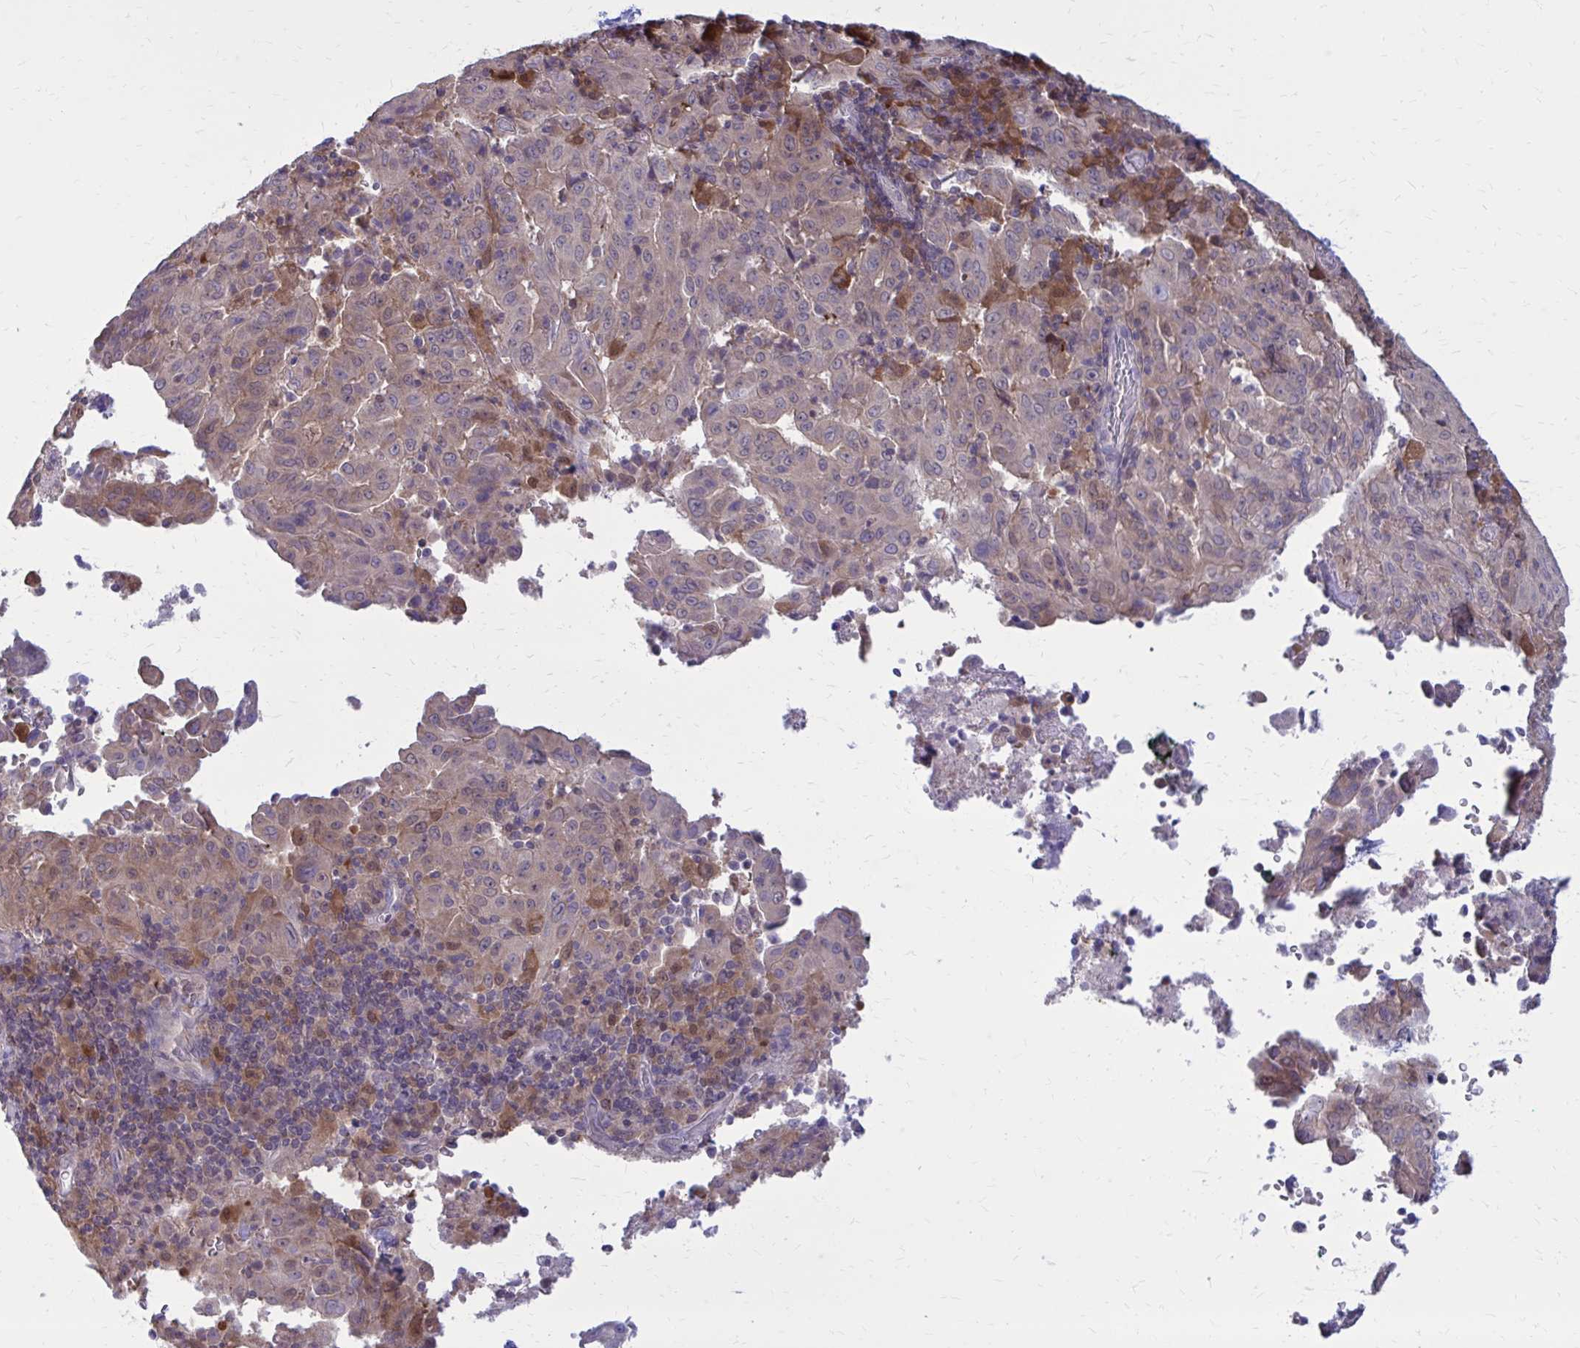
{"staining": {"intensity": "weak", "quantity": "25%-75%", "location": "cytoplasmic/membranous"}, "tissue": "pancreatic cancer", "cell_type": "Tumor cells", "image_type": "cancer", "snomed": [{"axis": "morphology", "description": "Adenocarcinoma, NOS"}, {"axis": "topography", "description": "Pancreas"}], "caption": "Adenocarcinoma (pancreatic) stained for a protein displays weak cytoplasmic/membranous positivity in tumor cells.", "gene": "DBI", "patient": {"sex": "male", "age": 63}}